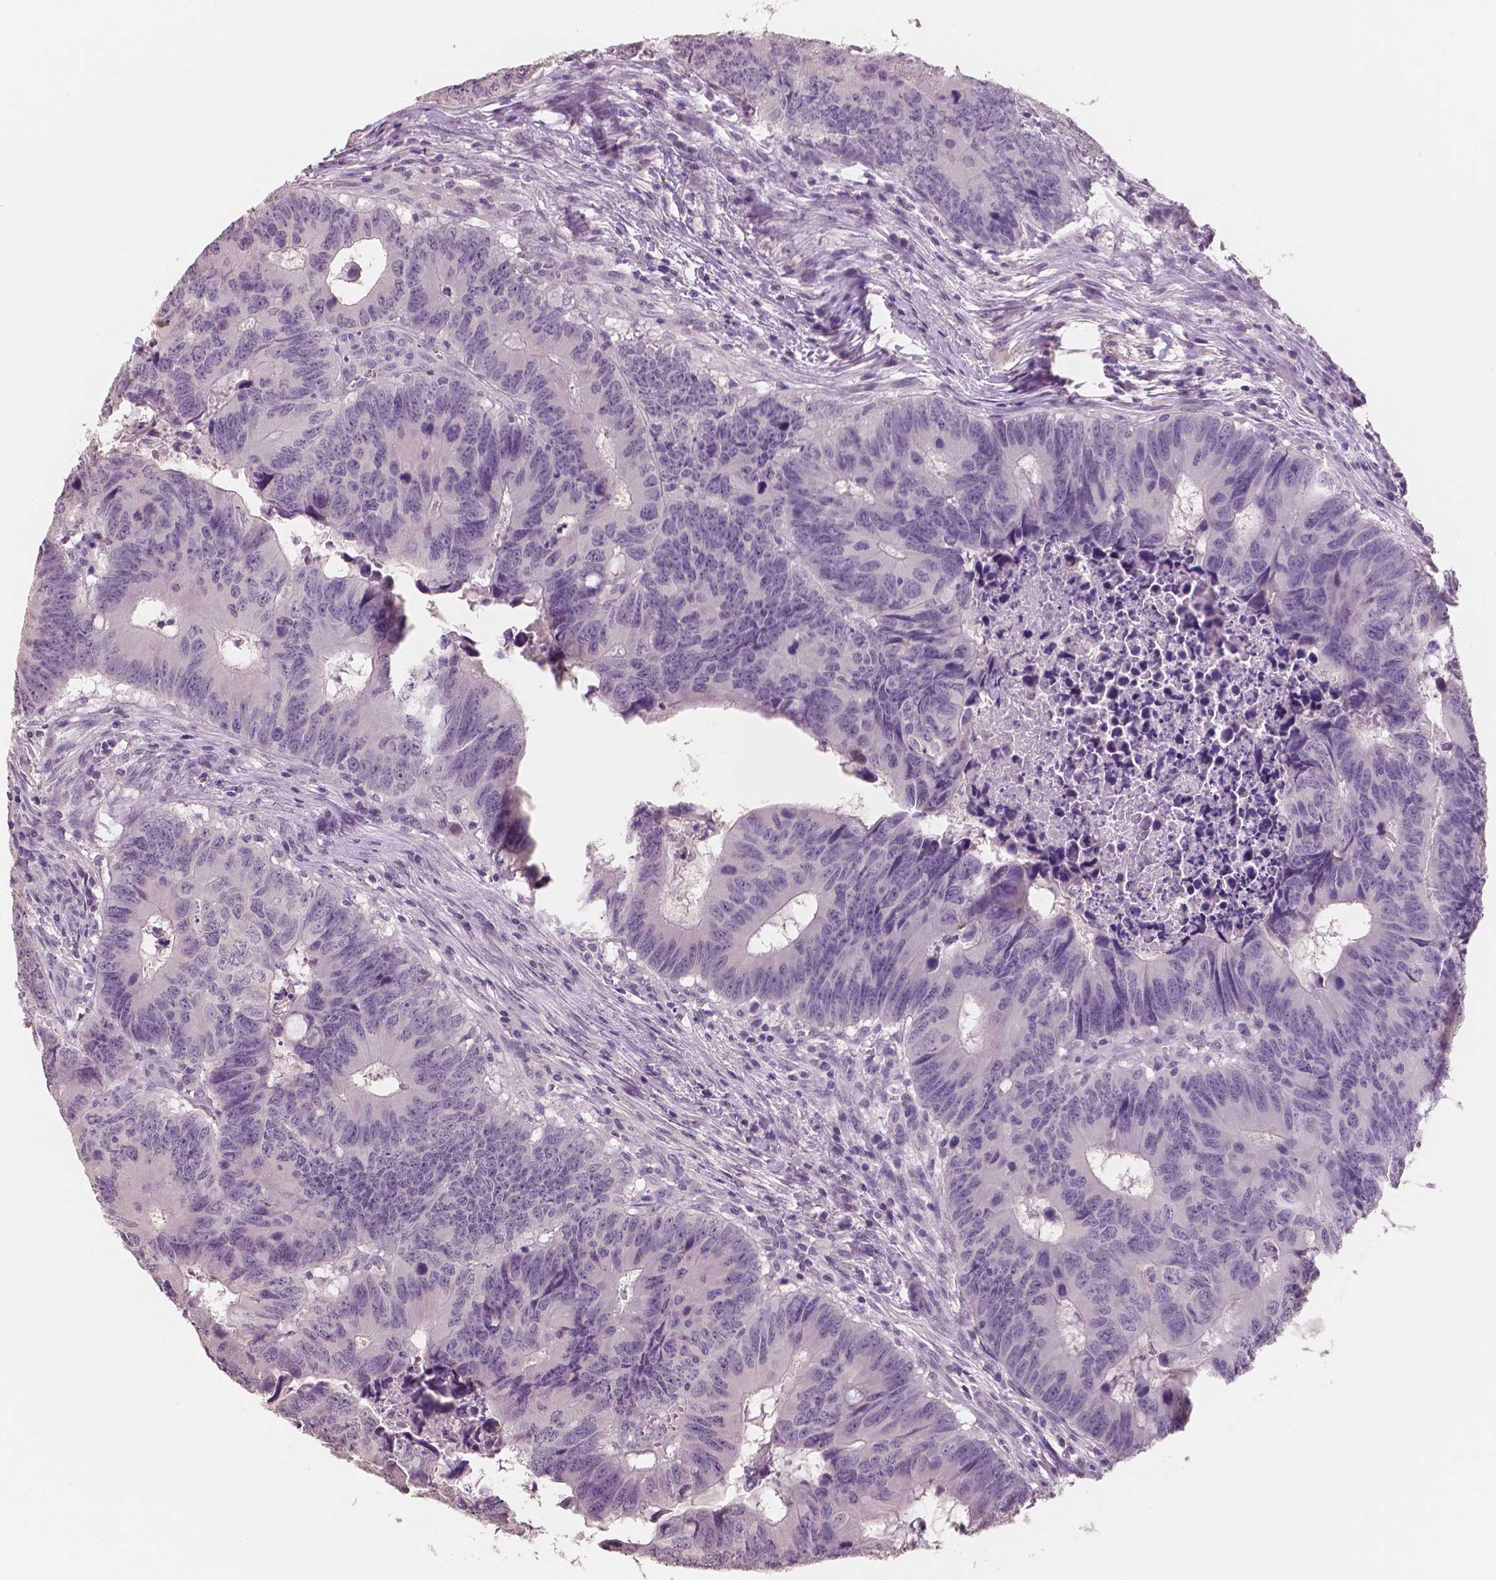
{"staining": {"intensity": "negative", "quantity": "none", "location": "none"}, "tissue": "colorectal cancer", "cell_type": "Tumor cells", "image_type": "cancer", "snomed": [{"axis": "morphology", "description": "Adenocarcinoma, NOS"}, {"axis": "topography", "description": "Colon"}], "caption": "This is an IHC micrograph of human colorectal cancer (adenocarcinoma). There is no positivity in tumor cells.", "gene": "NECAB1", "patient": {"sex": "female", "age": 82}}